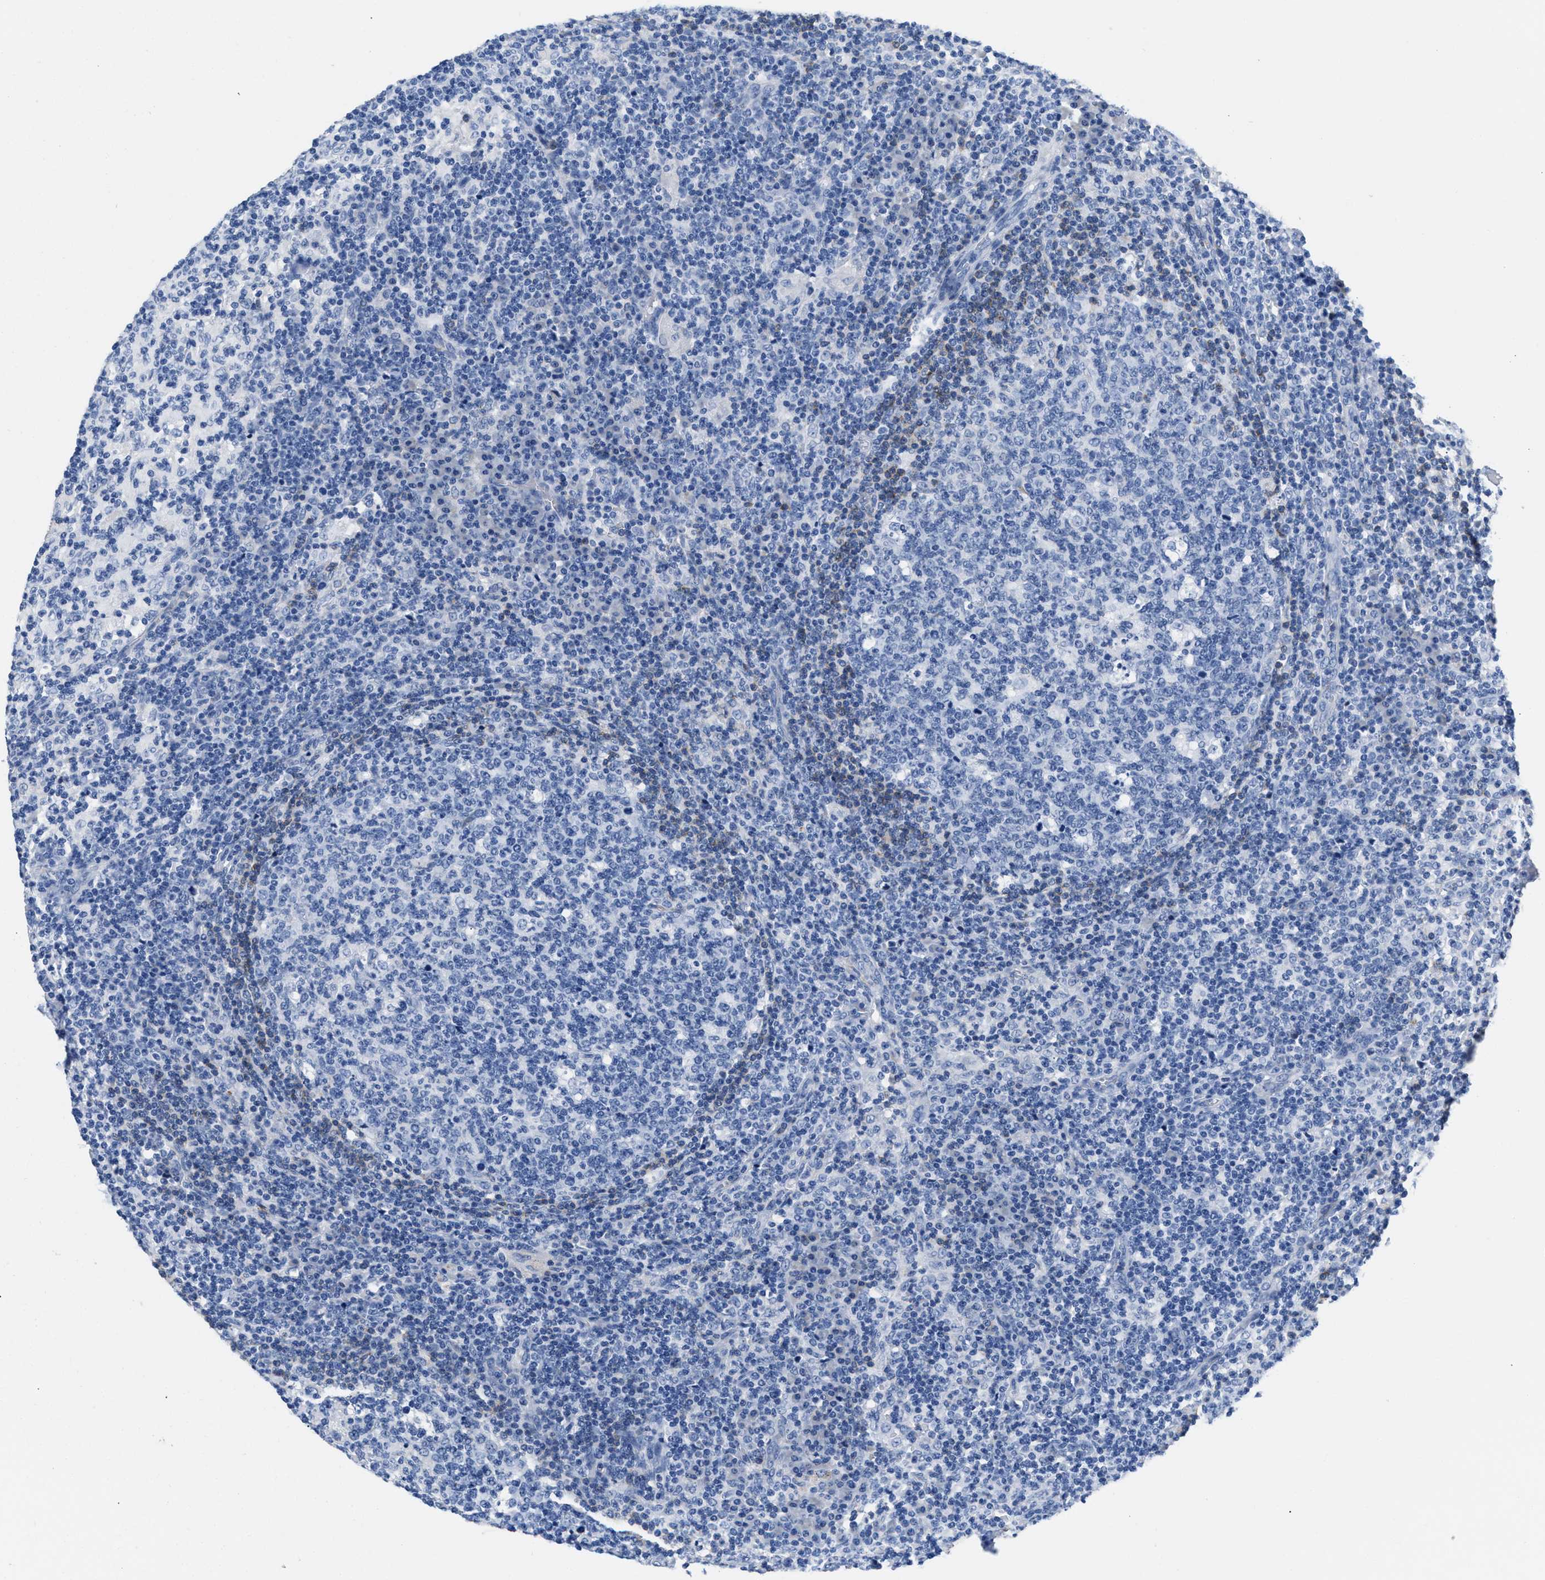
{"staining": {"intensity": "negative", "quantity": "none", "location": "none"}, "tissue": "lymph node", "cell_type": "Germinal center cells", "image_type": "normal", "snomed": [{"axis": "morphology", "description": "Normal tissue, NOS"}, {"axis": "morphology", "description": "Inflammation, NOS"}, {"axis": "topography", "description": "Lymph node"}], "caption": "This is a image of IHC staining of unremarkable lymph node, which shows no expression in germinal center cells.", "gene": "SLFN13", "patient": {"sex": "male", "age": 55}}